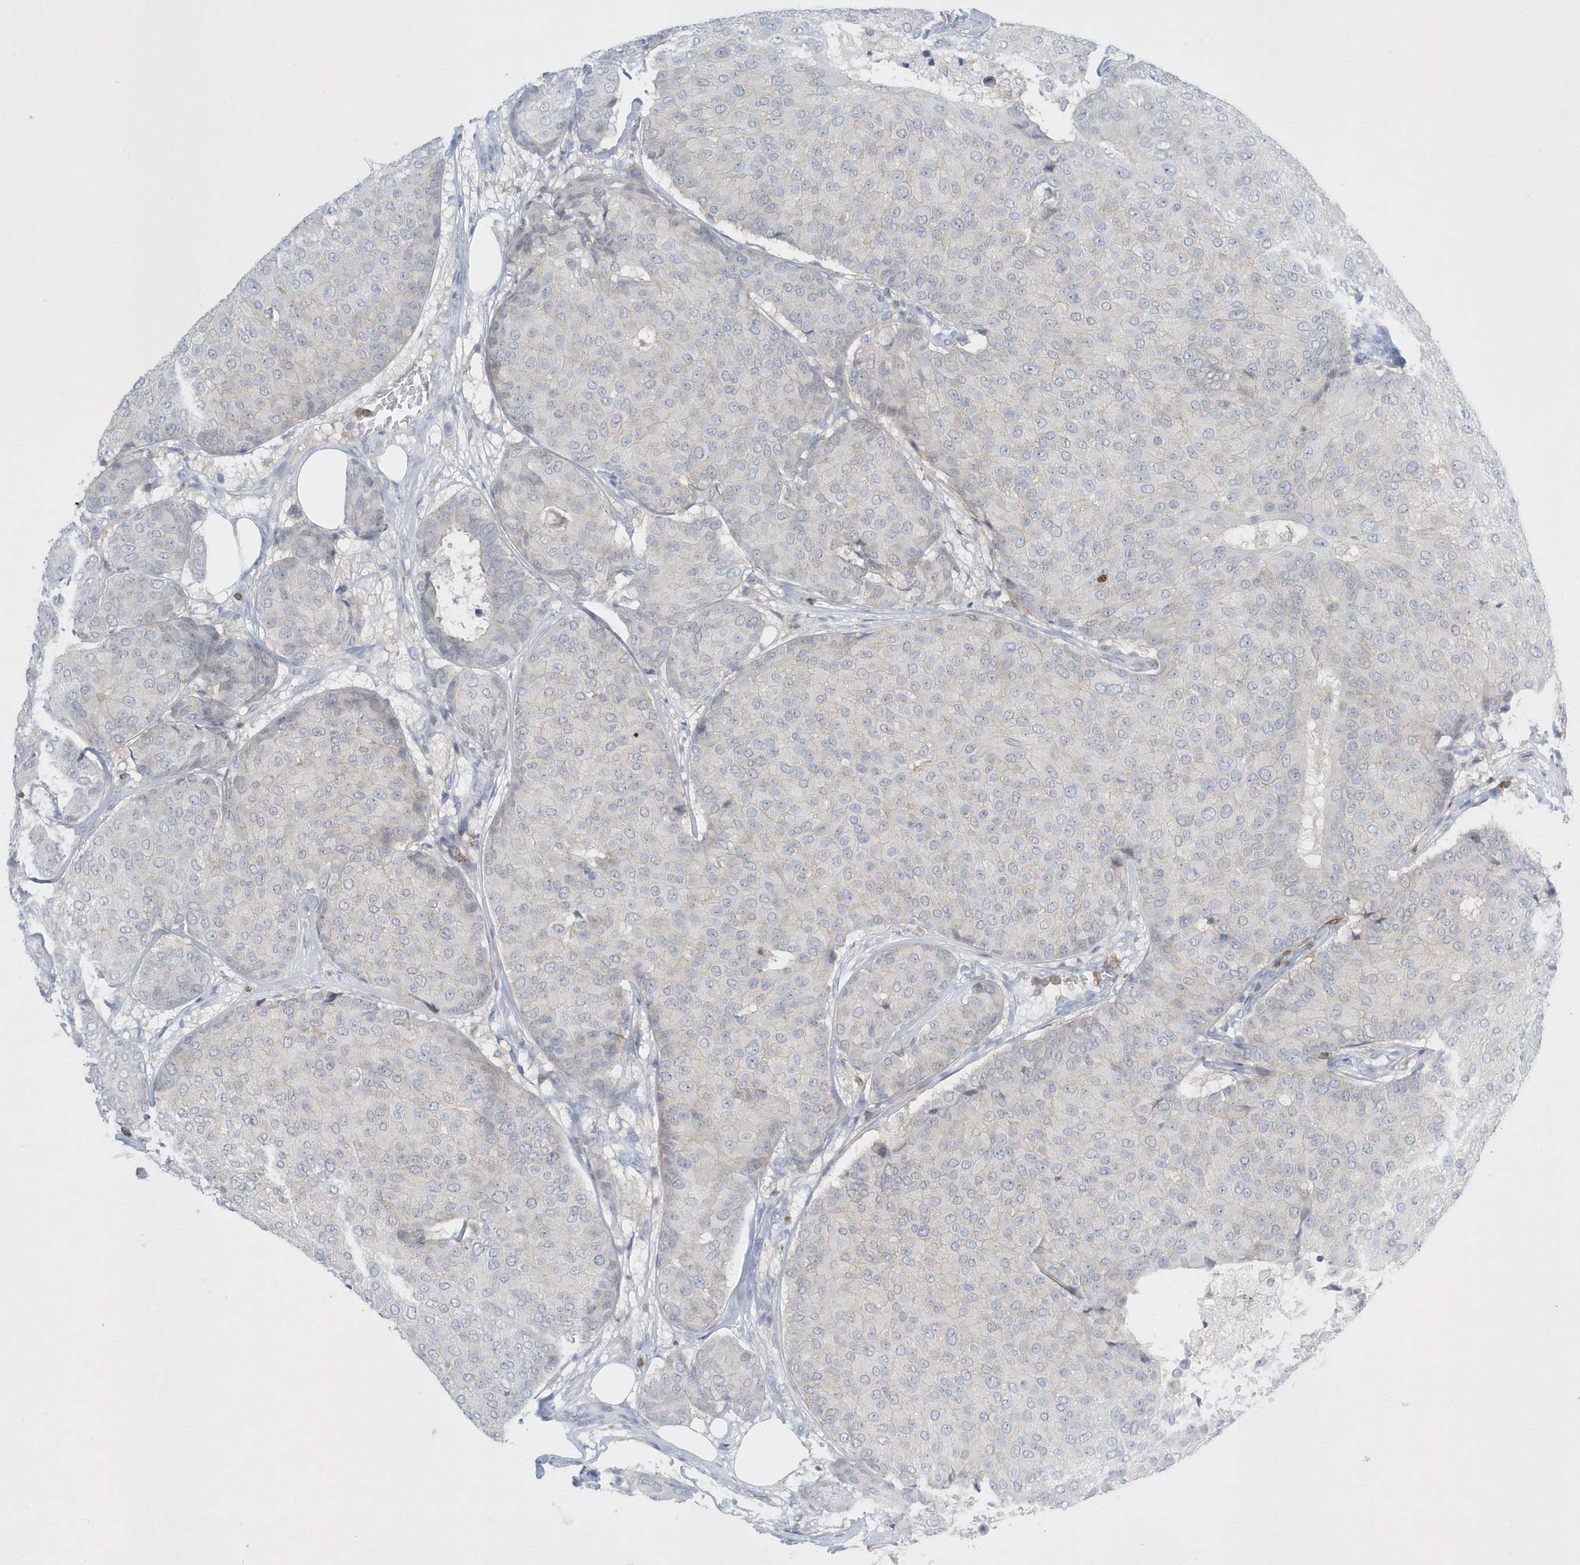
{"staining": {"intensity": "negative", "quantity": "none", "location": "none"}, "tissue": "breast cancer", "cell_type": "Tumor cells", "image_type": "cancer", "snomed": [{"axis": "morphology", "description": "Duct carcinoma"}, {"axis": "topography", "description": "Breast"}], "caption": "Immunohistochemical staining of human breast cancer (intraductal carcinoma) reveals no significant expression in tumor cells.", "gene": "PSD4", "patient": {"sex": "female", "age": 75}}